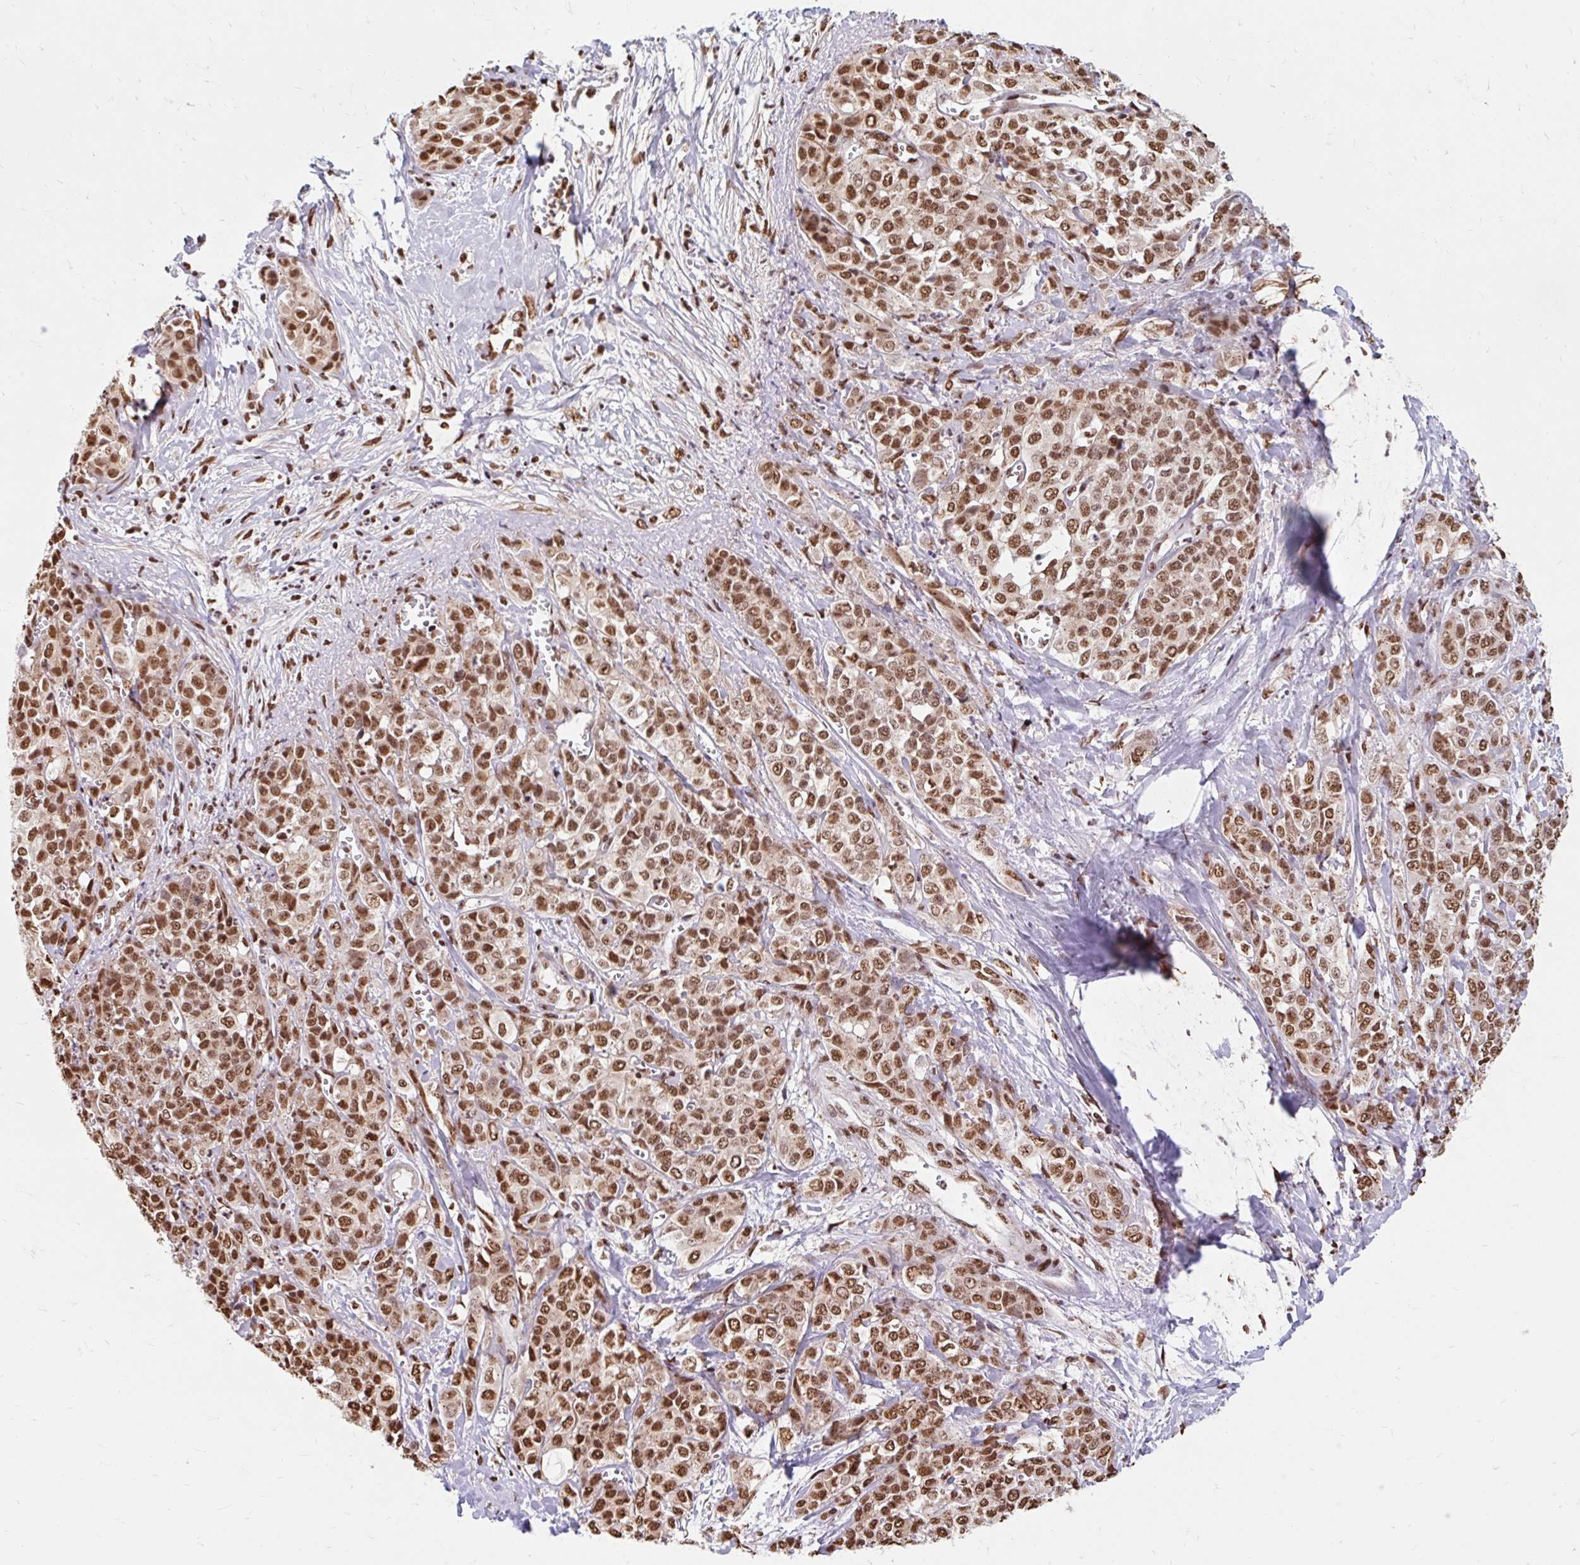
{"staining": {"intensity": "strong", "quantity": ">75%", "location": "nuclear"}, "tissue": "liver cancer", "cell_type": "Tumor cells", "image_type": "cancer", "snomed": [{"axis": "morphology", "description": "Cholangiocarcinoma"}, {"axis": "topography", "description": "Liver"}], "caption": "Immunohistochemical staining of human liver cancer reveals high levels of strong nuclear staining in approximately >75% of tumor cells. (DAB (3,3'-diaminobenzidine) IHC, brown staining for protein, blue staining for nuclei).", "gene": "BICRA", "patient": {"sex": "female", "age": 77}}